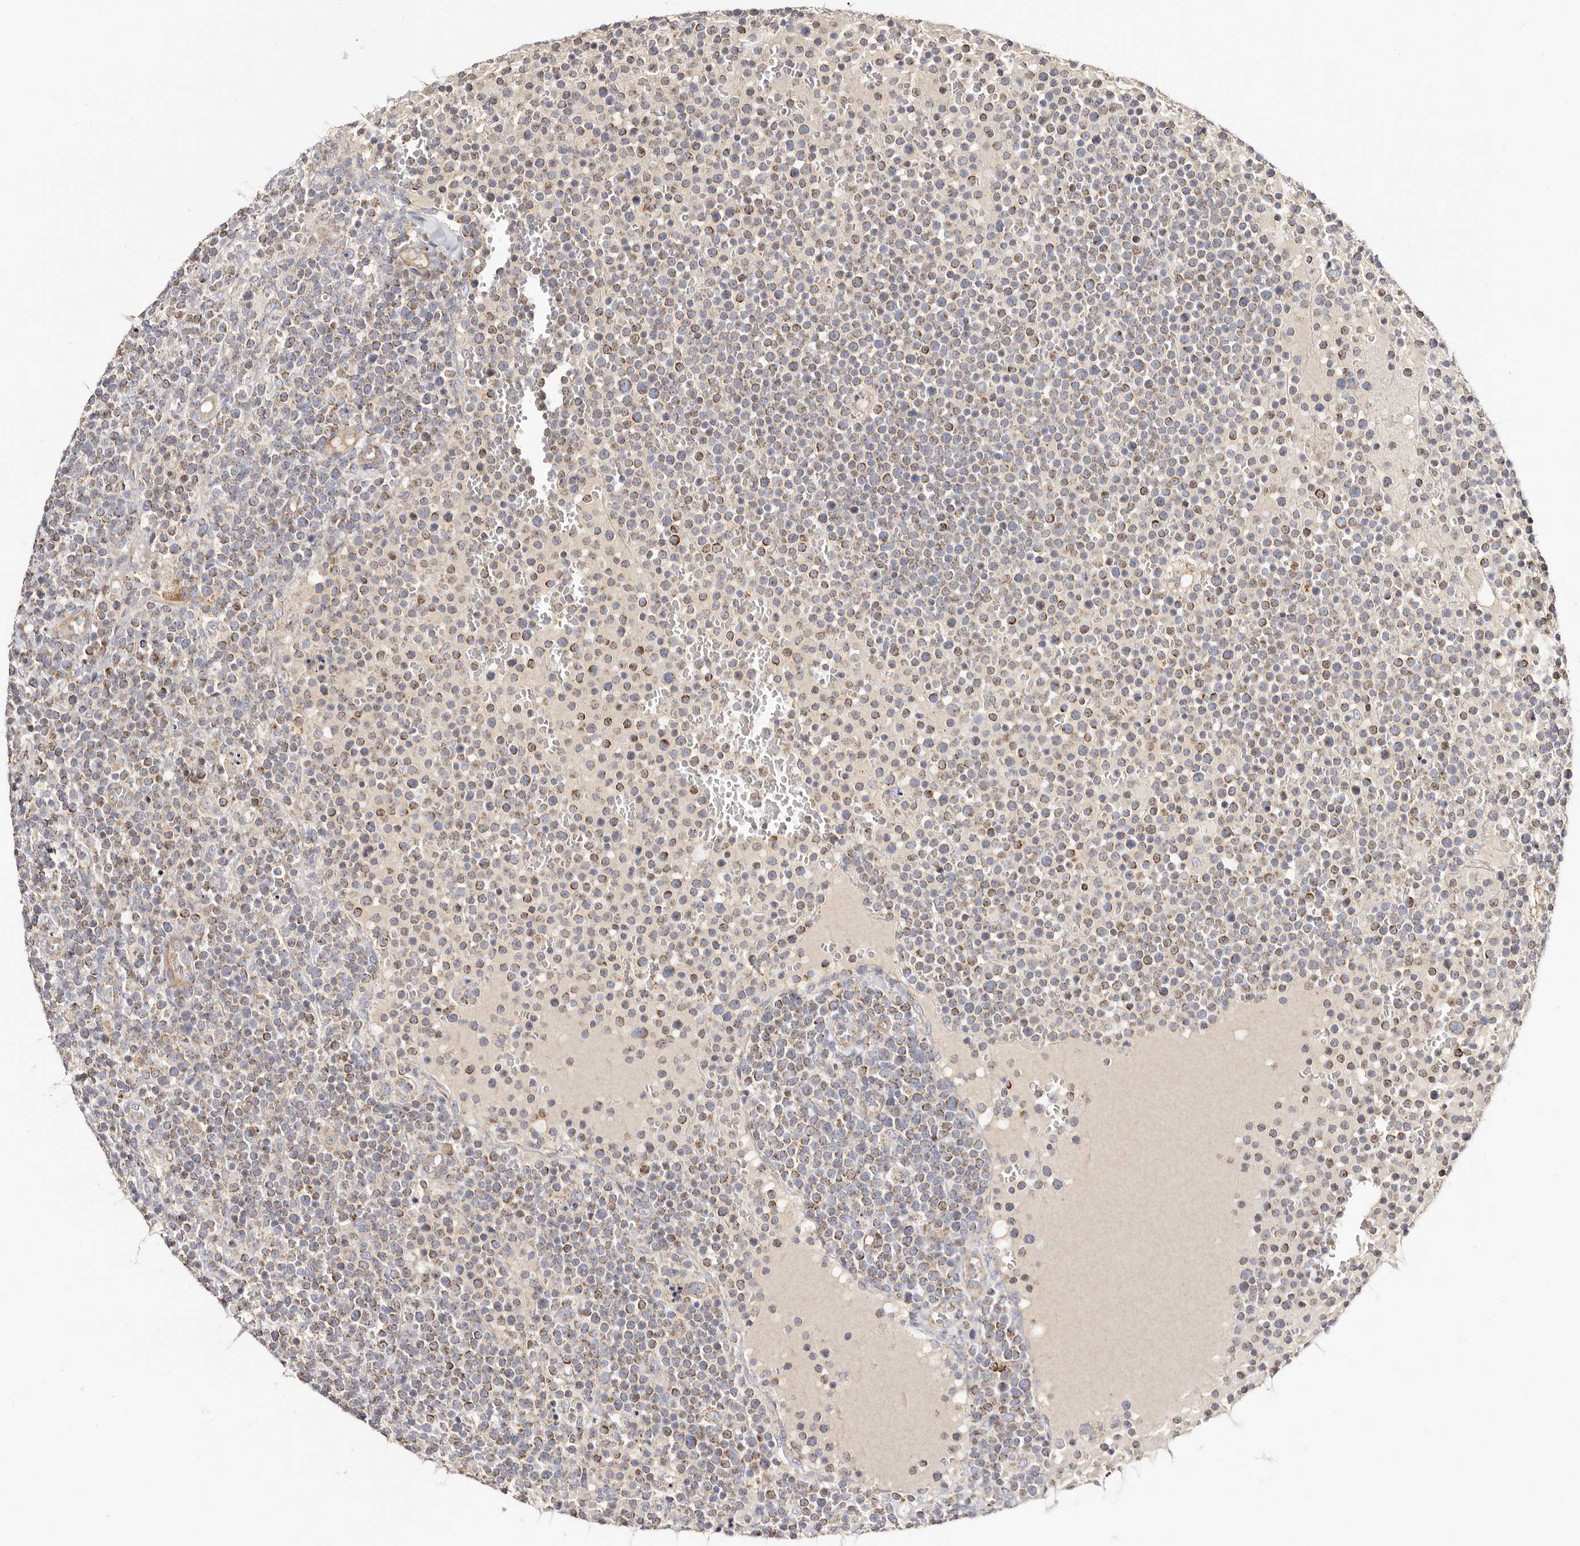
{"staining": {"intensity": "moderate", "quantity": "25%-75%", "location": "cytoplasmic/membranous"}, "tissue": "lymphoma", "cell_type": "Tumor cells", "image_type": "cancer", "snomed": [{"axis": "morphology", "description": "Malignant lymphoma, non-Hodgkin's type, High grade"}, {"axis": "topography", "description": "Lymph node"}], "caption": "Protein staining by immunohistochemistry reveals moderate cytoplasmic/membranous expression in about 25%-75% of tumor cells in lymphoma. The staining was performed using DAB to visualize the protein expression in brown, while the nuclei were stained in blue with hematoxylin (Magnification: 20x).", "gene": "BAIAP2L1", "patient": {"sex": "male", "age": 61}}